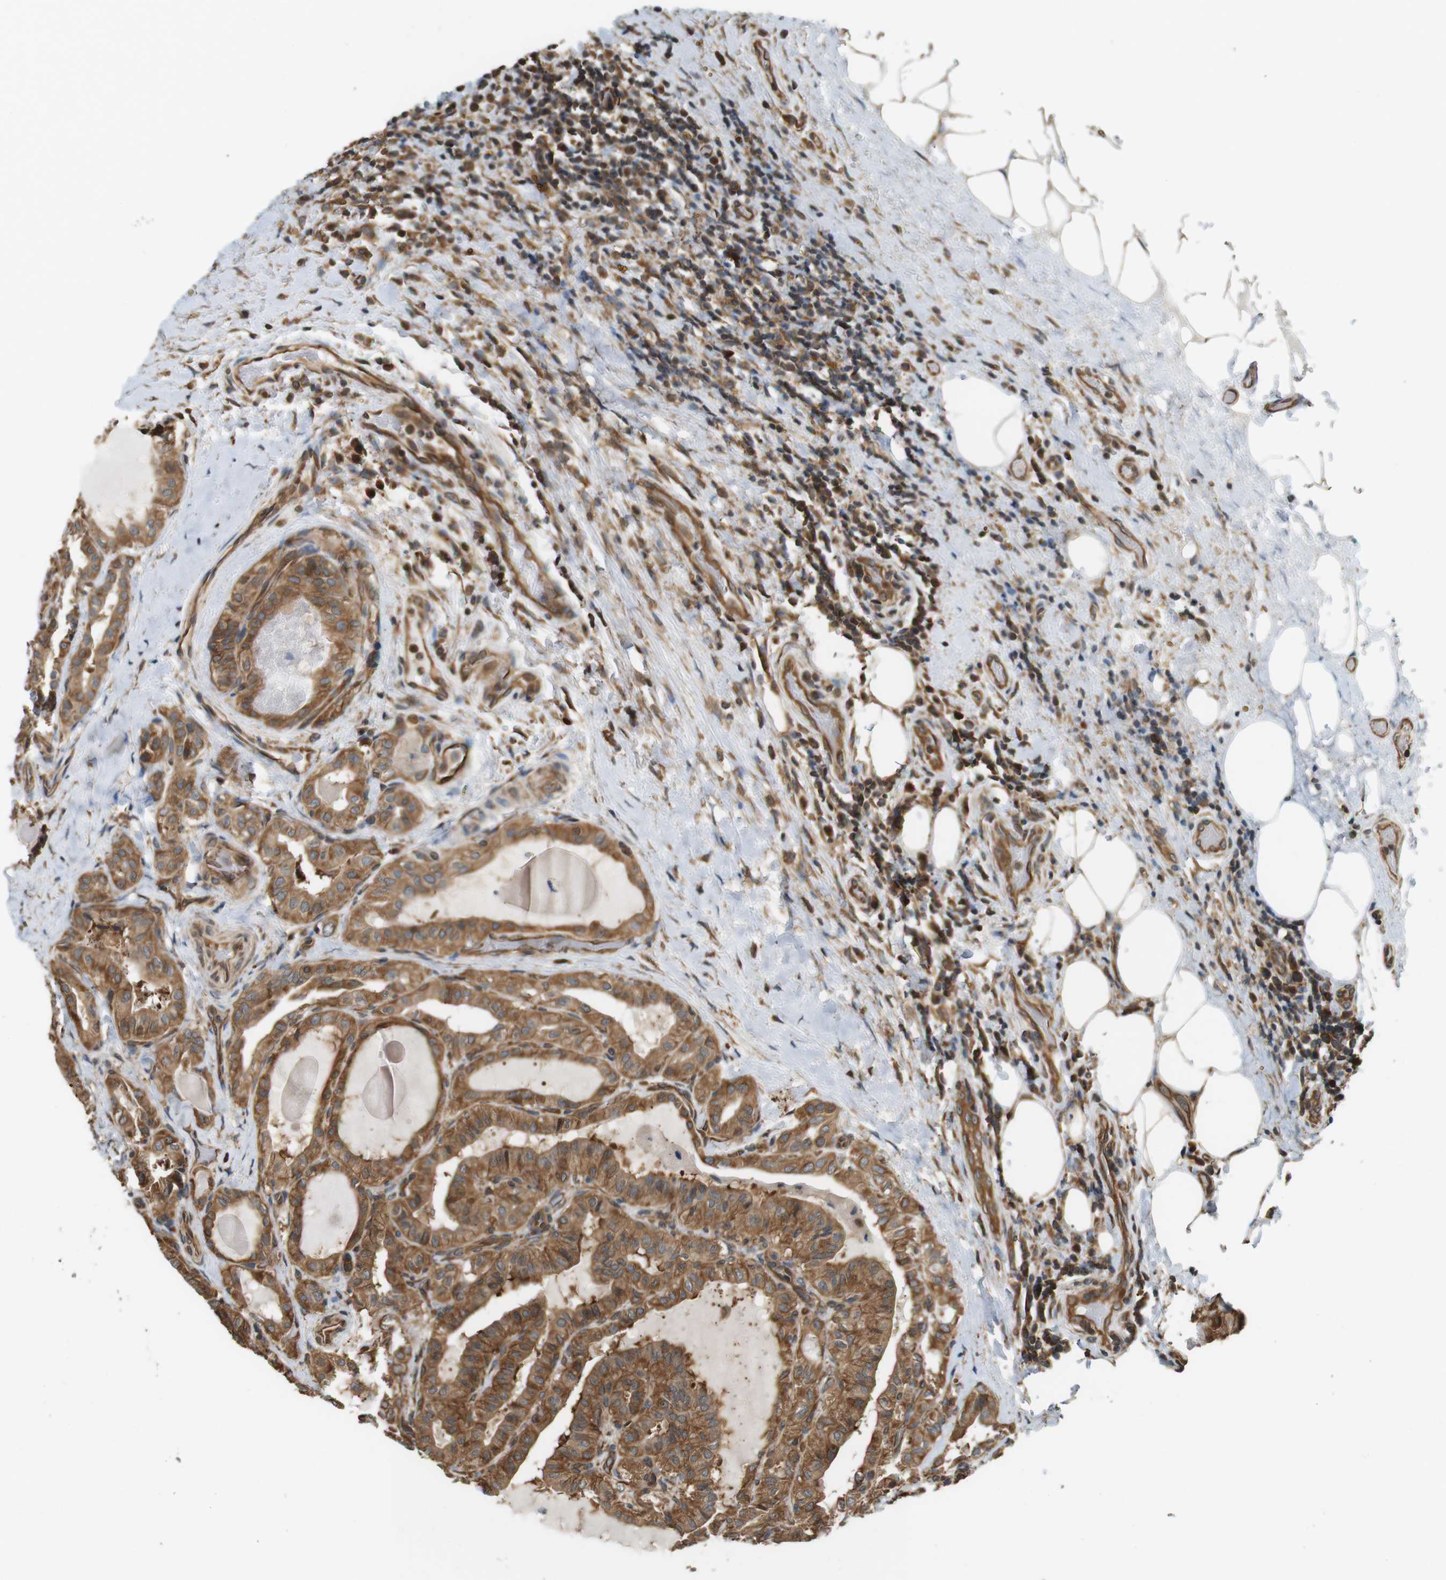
{"staining": {"intensity": "moderate", "quantity": ">75%", "location": "cytoplasmic/membranous"}, "tissue": "thyroid cancer", "cell_type": "Tumor cells", "image_type": "cancer", "snomed": [{"axis": "morphology", "description": "Papillary adenocarcinoma, NOS"}, {"axis": "topography", "description": "Thyroid gland"}], "caption": "Protein staining by IHC exhibits moderate cytoplasmic/membranous expression in approximately >75% of tumor cells in thyroid papillary adenocarcinoma.", "gene": "PA2G4", "patient": {"sex": "male", "age": 77}}